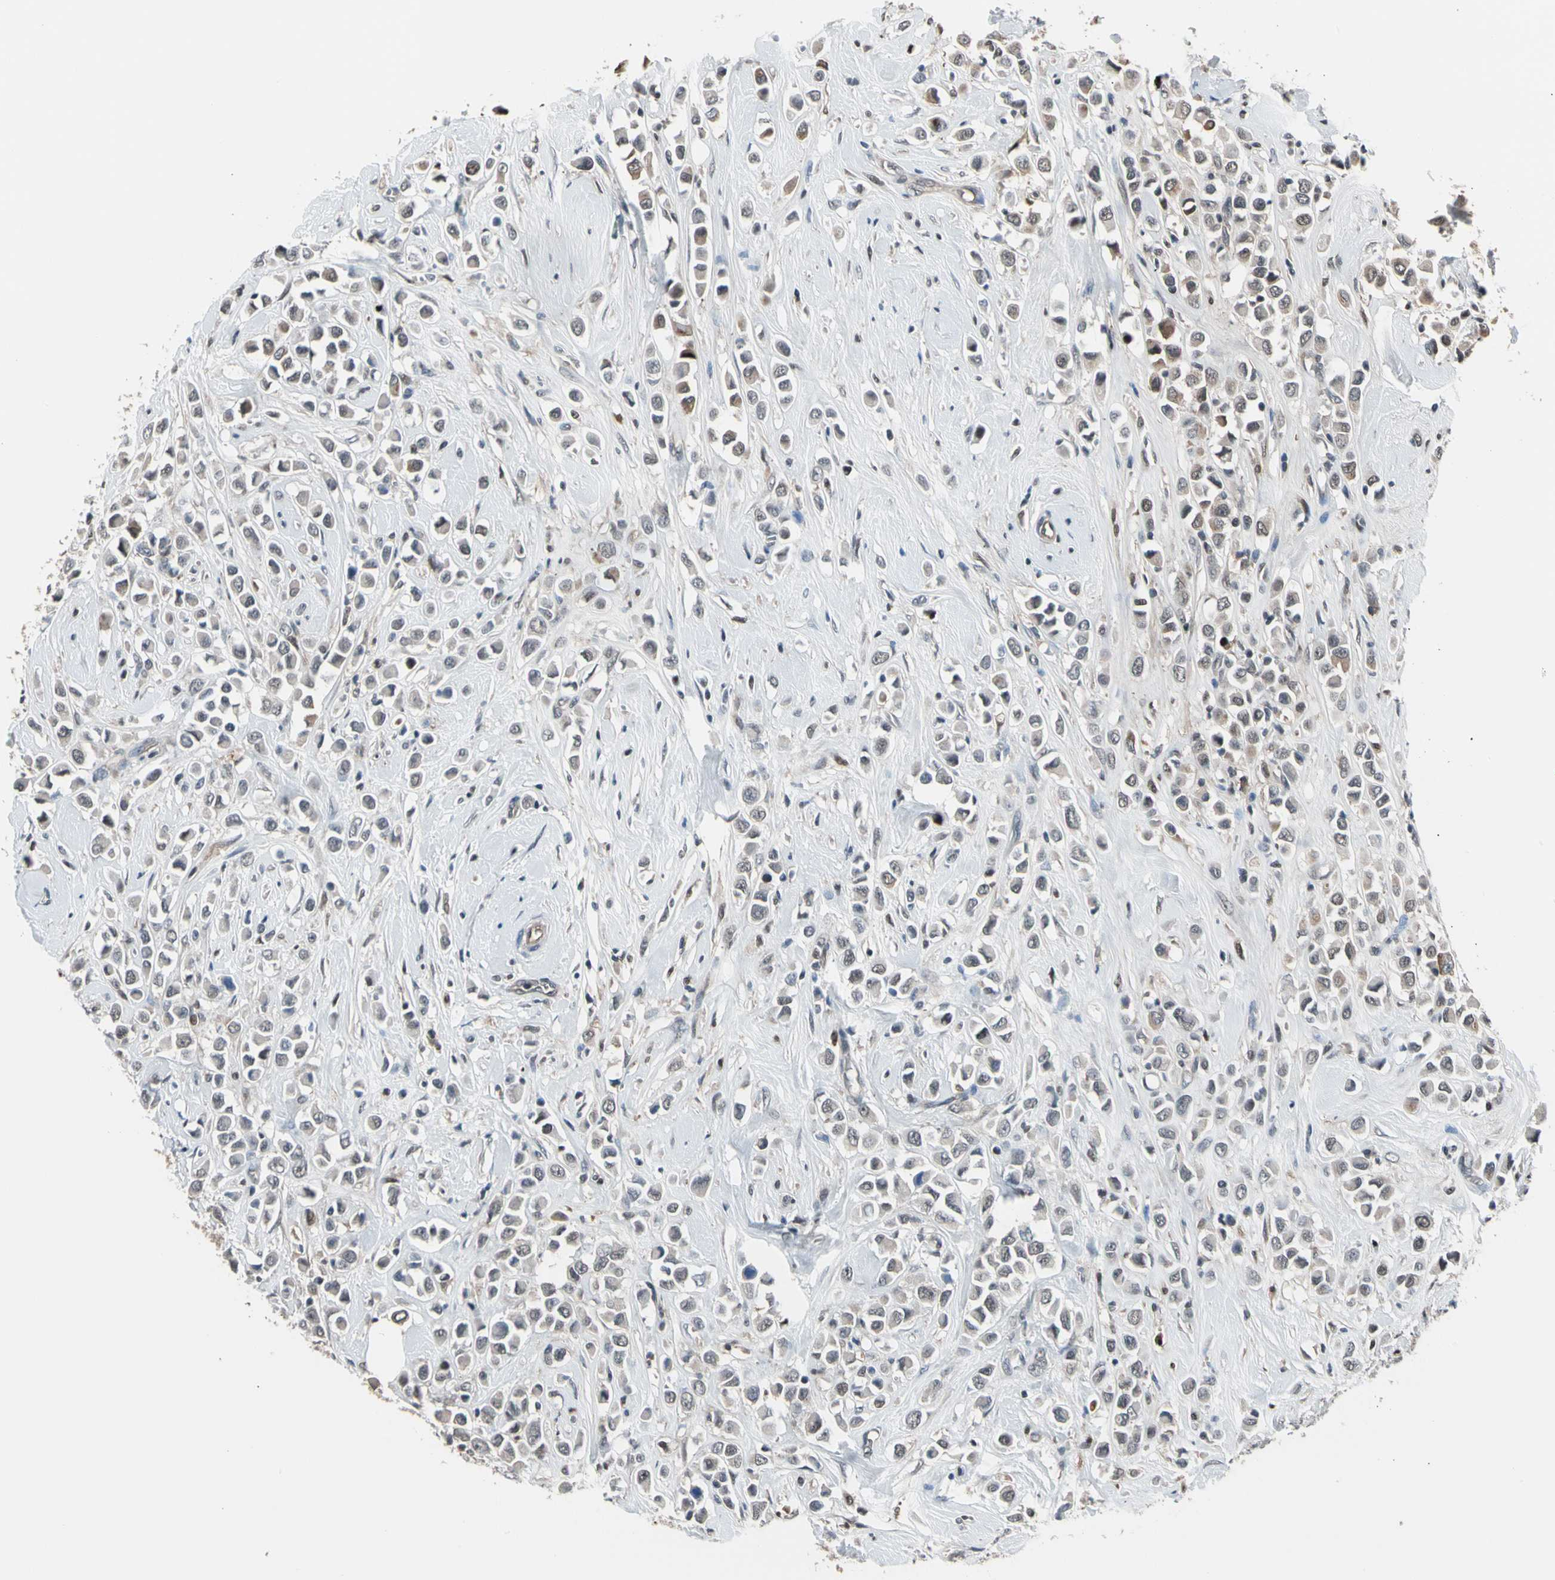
{"staining": {"intensity": "weak", "quantity": ">75%", "location": "cytoplasmic/membranous,nuclear"}, "tissue": "breast cancer", "cell_type": "Tumor cells", "image_type": "cancer", "snomed": [{"axis": "morphology", "description": "Duct carcinoma"}, {"axis": "topography", "description": "Breast"}], "caption": "Weak cytoplasmic/membranous and nuclear staining is seen in approximately >75% of tumor cells in breast cancer.", "gene": "PSMA2", "patient": {"sex": "female", "age": 61}}